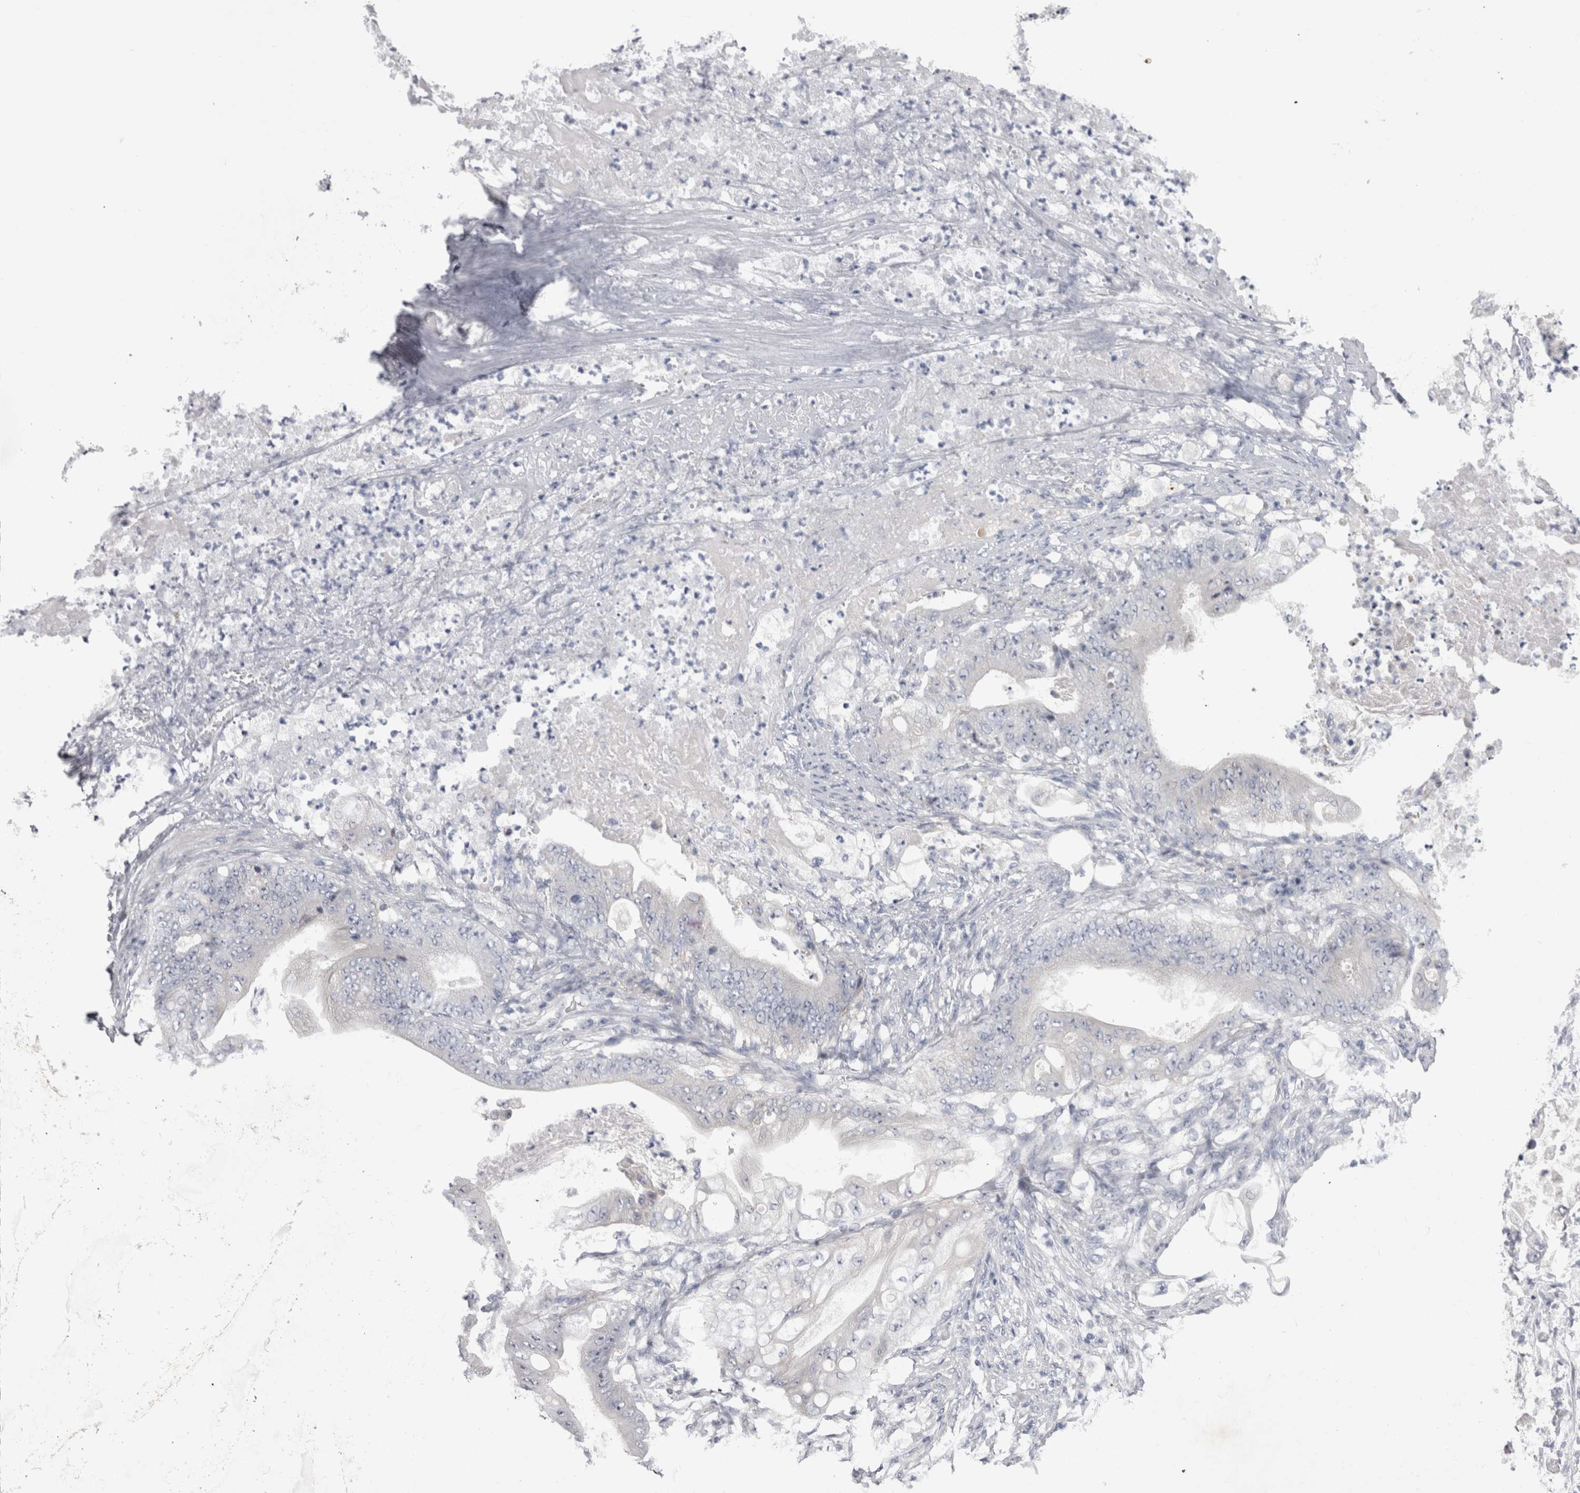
{"staining": {"intensity": "negative", "quantity": "none", "location": "none"}, "tissue": "stomach cancer", "cell_type": "Tumor cells", "image_type": "cancer", "snomed": [{"axis": "morphology", "description": "Adenocarcinoma, NOS"}, {"axis": "topography", "description": "Stomach"}], "caption": "High magnification brightfield microscopy of stomach cancer (adenocarcinoma) stained with DAB (brown) and counterstained with hematoxylin (blue): tumor cells show no significant staining. Nuclei are stained in blue.", "gene": "PWP2", "patient": {"sex": "female", "age": 73}}